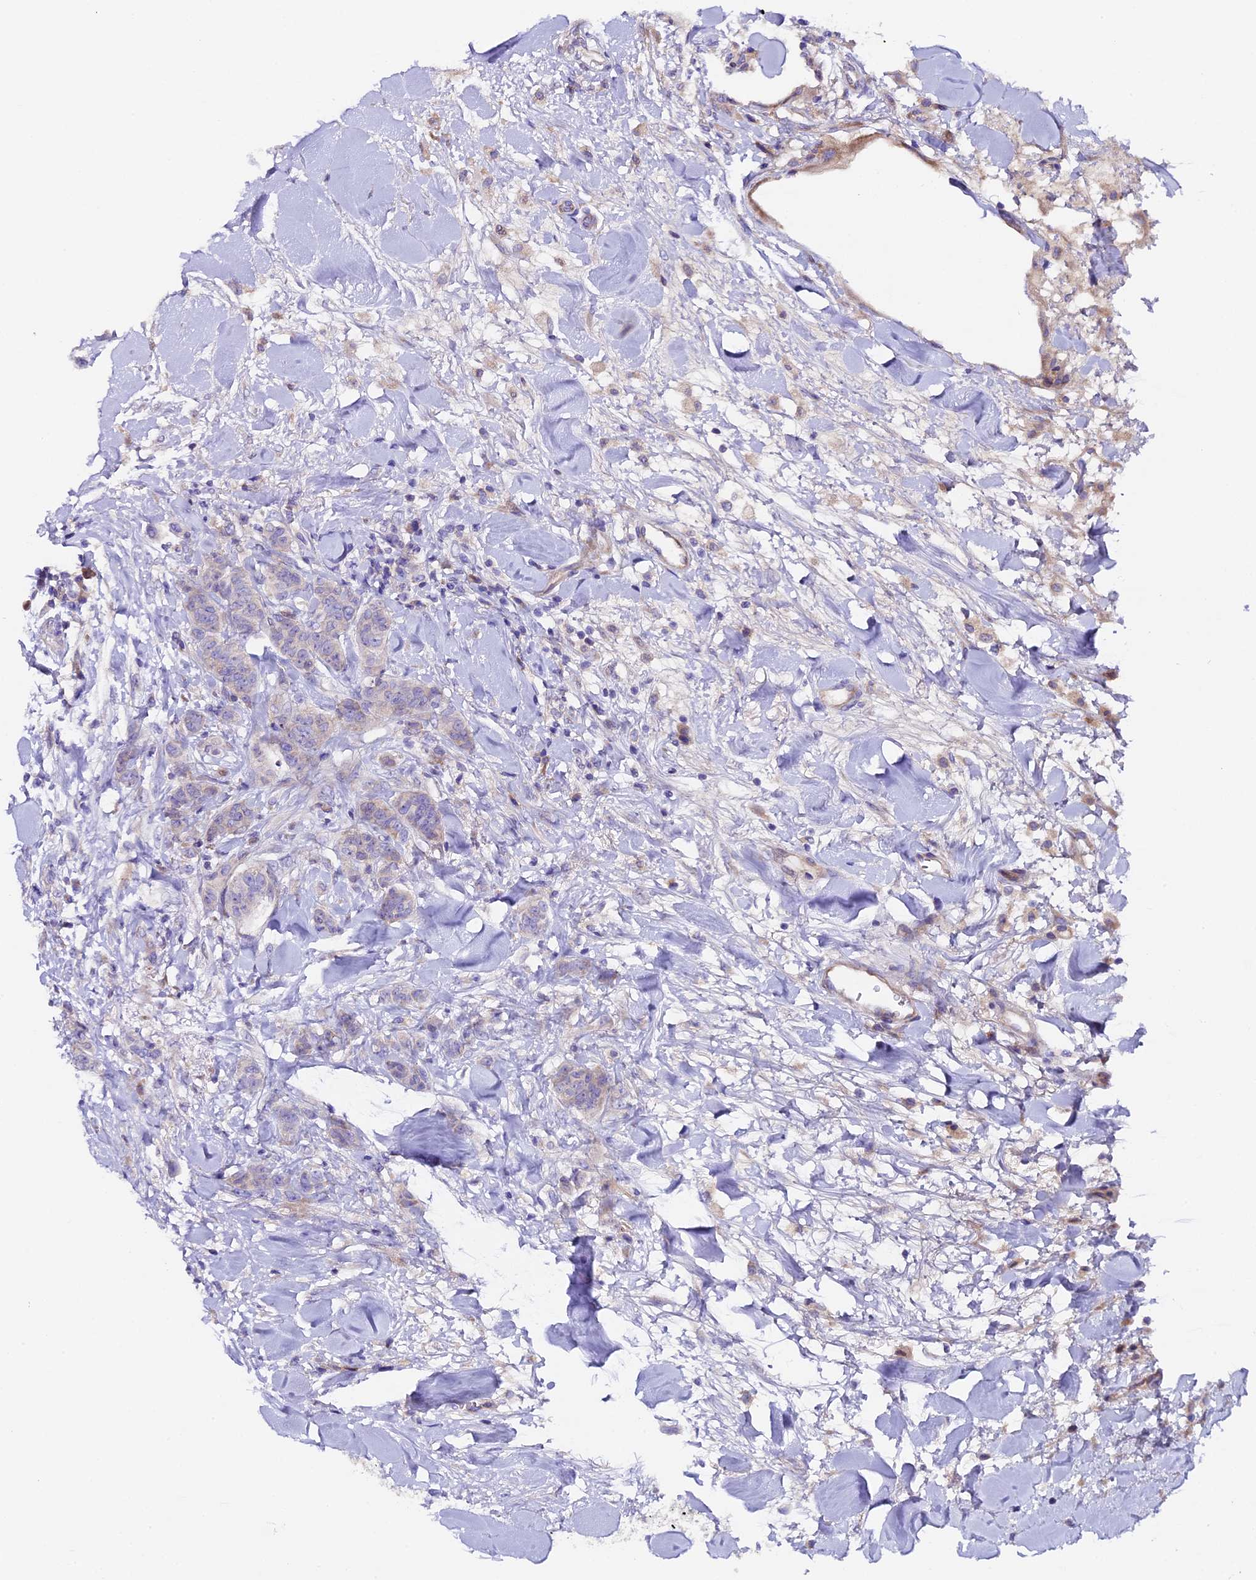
{"staining": {"intensity": "weak", "quantity": "<25%", "location": "cytoplasmic/membranous"}, "tissue": "breast cancer", "cell_type": "Tumor cells", "image_type": "cancer", "snomed": [{"axis": "morphology", "description": "Duct carcinoma"}, {"axis": "topography", "description": "Breast"}], "caption": "Immunohistochemical staining of breast cancer (intraductal carcinoma) displays no significant positivity in tumor cells. Brightfield microscopy of immunohistochemistry stained with DAB (brown) and hematoxylin (blue), captured at high magnification.", "gene": "PIGU", "patient": {"sex": "female", "age": 40}}